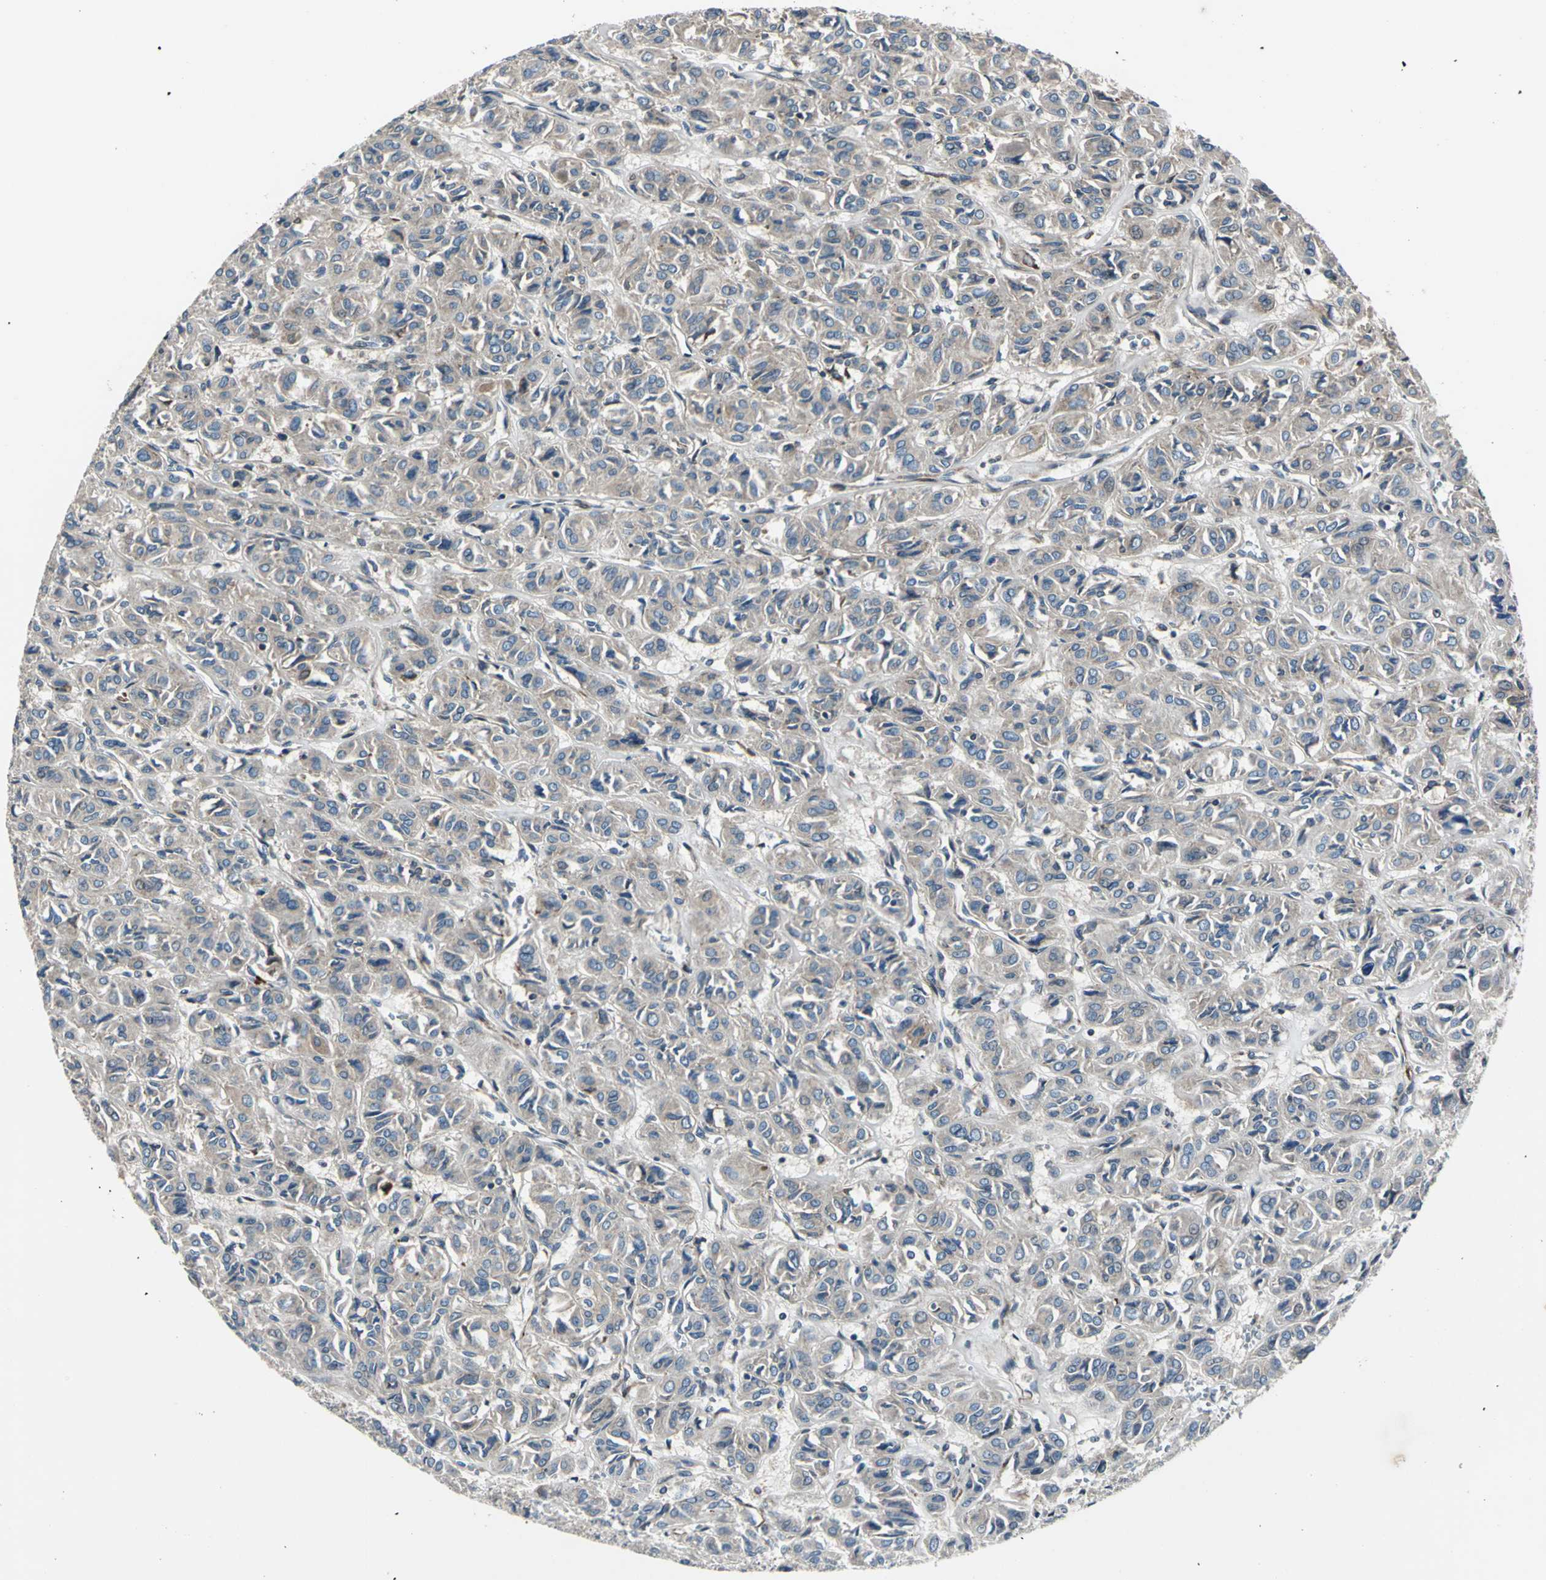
{"staining": {"intensity": "weak", "quantity": "25%-75%", "location": "cytoplasmic/membranous"}, "tissue": "thyroid cancer", "cell_type": "Tumor cells", "image_type": "cancer", "snomed": [{"axis": "morphology", "description": "Follicular adenoma carcinoma, NOS"}, {"axis": "topography", "description": "Thyroid gland"}], "caption": "There is low levels of weak cytoplasmic/membranous expression in tumor cells of follicular adenoma carcinoma (thyroid), as demonstrated by immunohistochemical staining (brown color).", "gene": "HTATIP2", "patient": {"sex": "female", "age": 71}}